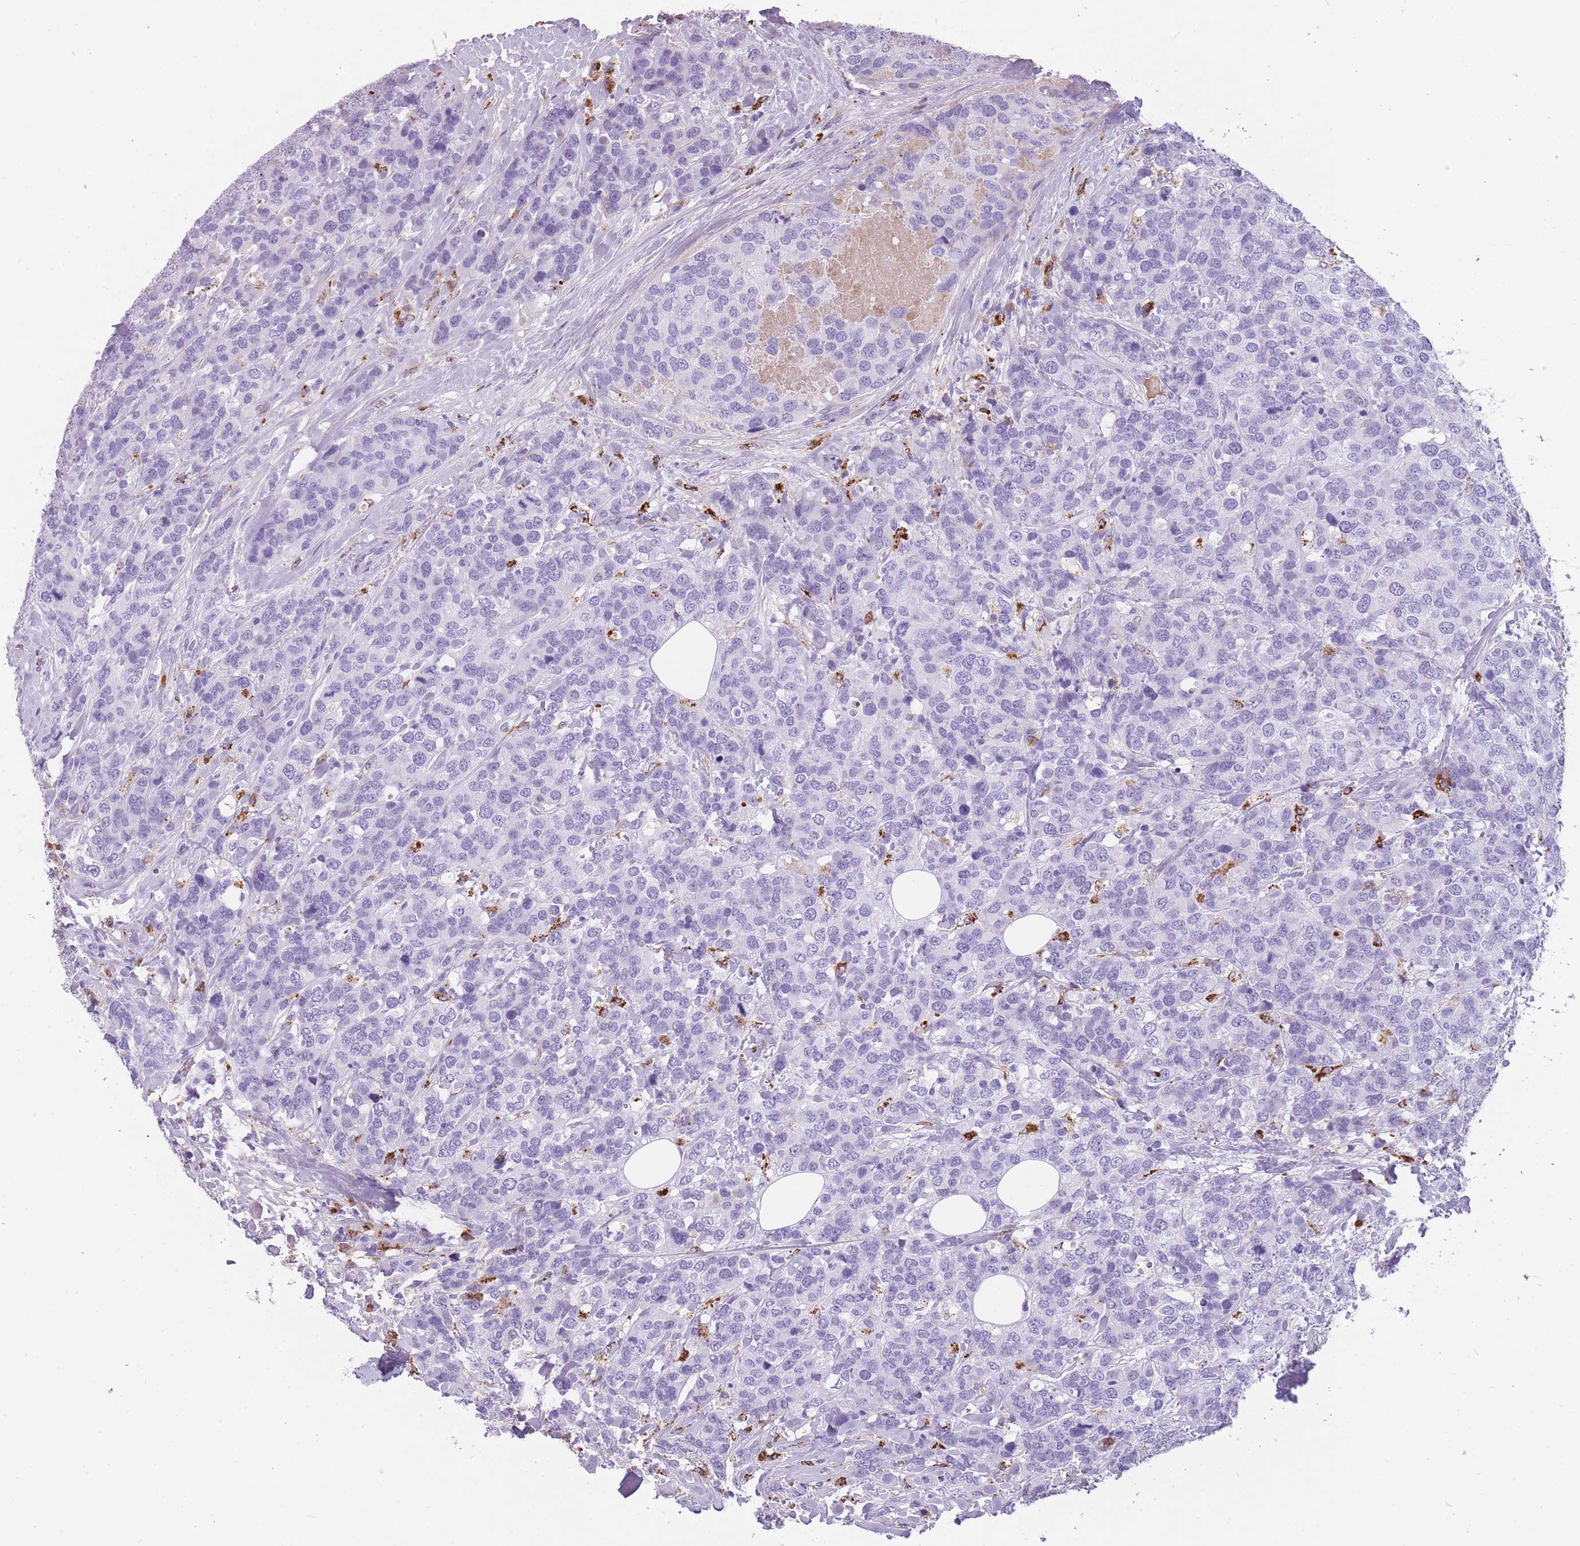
{"staining": {"intensity": "negative", "quantity": "none", "location": "none"}, "tissue": "breast cancer", "cell_type": "Tumor cells", "image_type": "cancer", "snomed": [{"axis": "morphology", "description": "Lobular carcinoma"}, {"axis": "topography", "description": "Breast"}], "caption": "Tumor cells show no significant positivity in breast lobular carcinoma.", "gene": "GNAT1", "patient": {"sex": "female", "age": 59}}